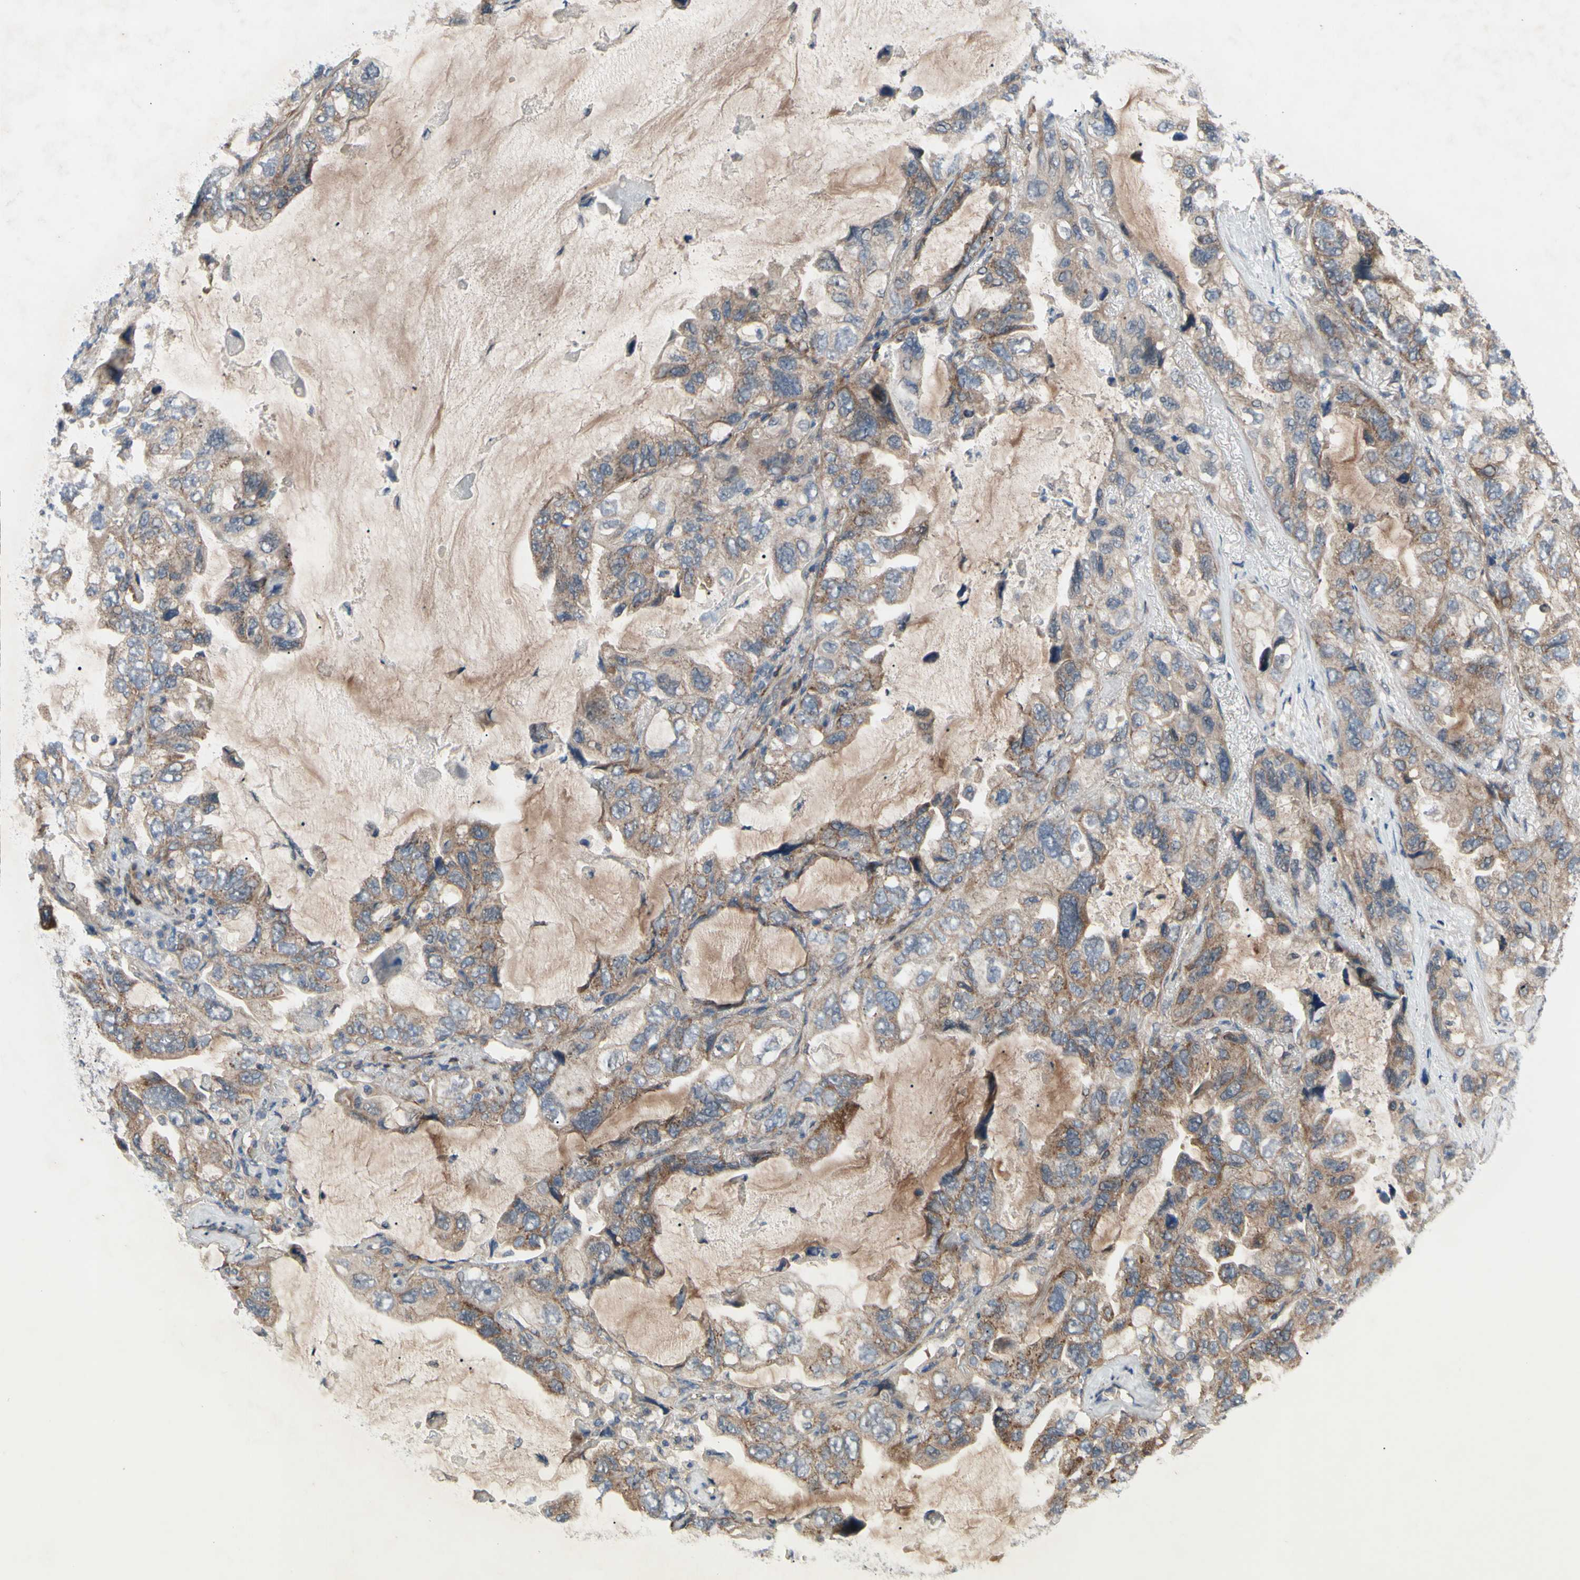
{"staining": {"intensity": "moderate", "quantity": "25%-75%", "location": "cytoplasmic/membranous"}, "tissue": "lung cancer", "cell_type": "Tumor cells", "image_type": "cancer", "snomed": [{"axis": "morphology", "description": "Squamous cell carcinoma, NOS"}, {"axis": "topography", "description": "Lung"}], "caption": "Lung cancer tissue displays moderate cytoplasmic/membranous expression in about 25%-75% of tumor cells", "gene": "SVIL", "patient": {"sex": "female", "age": 73}}